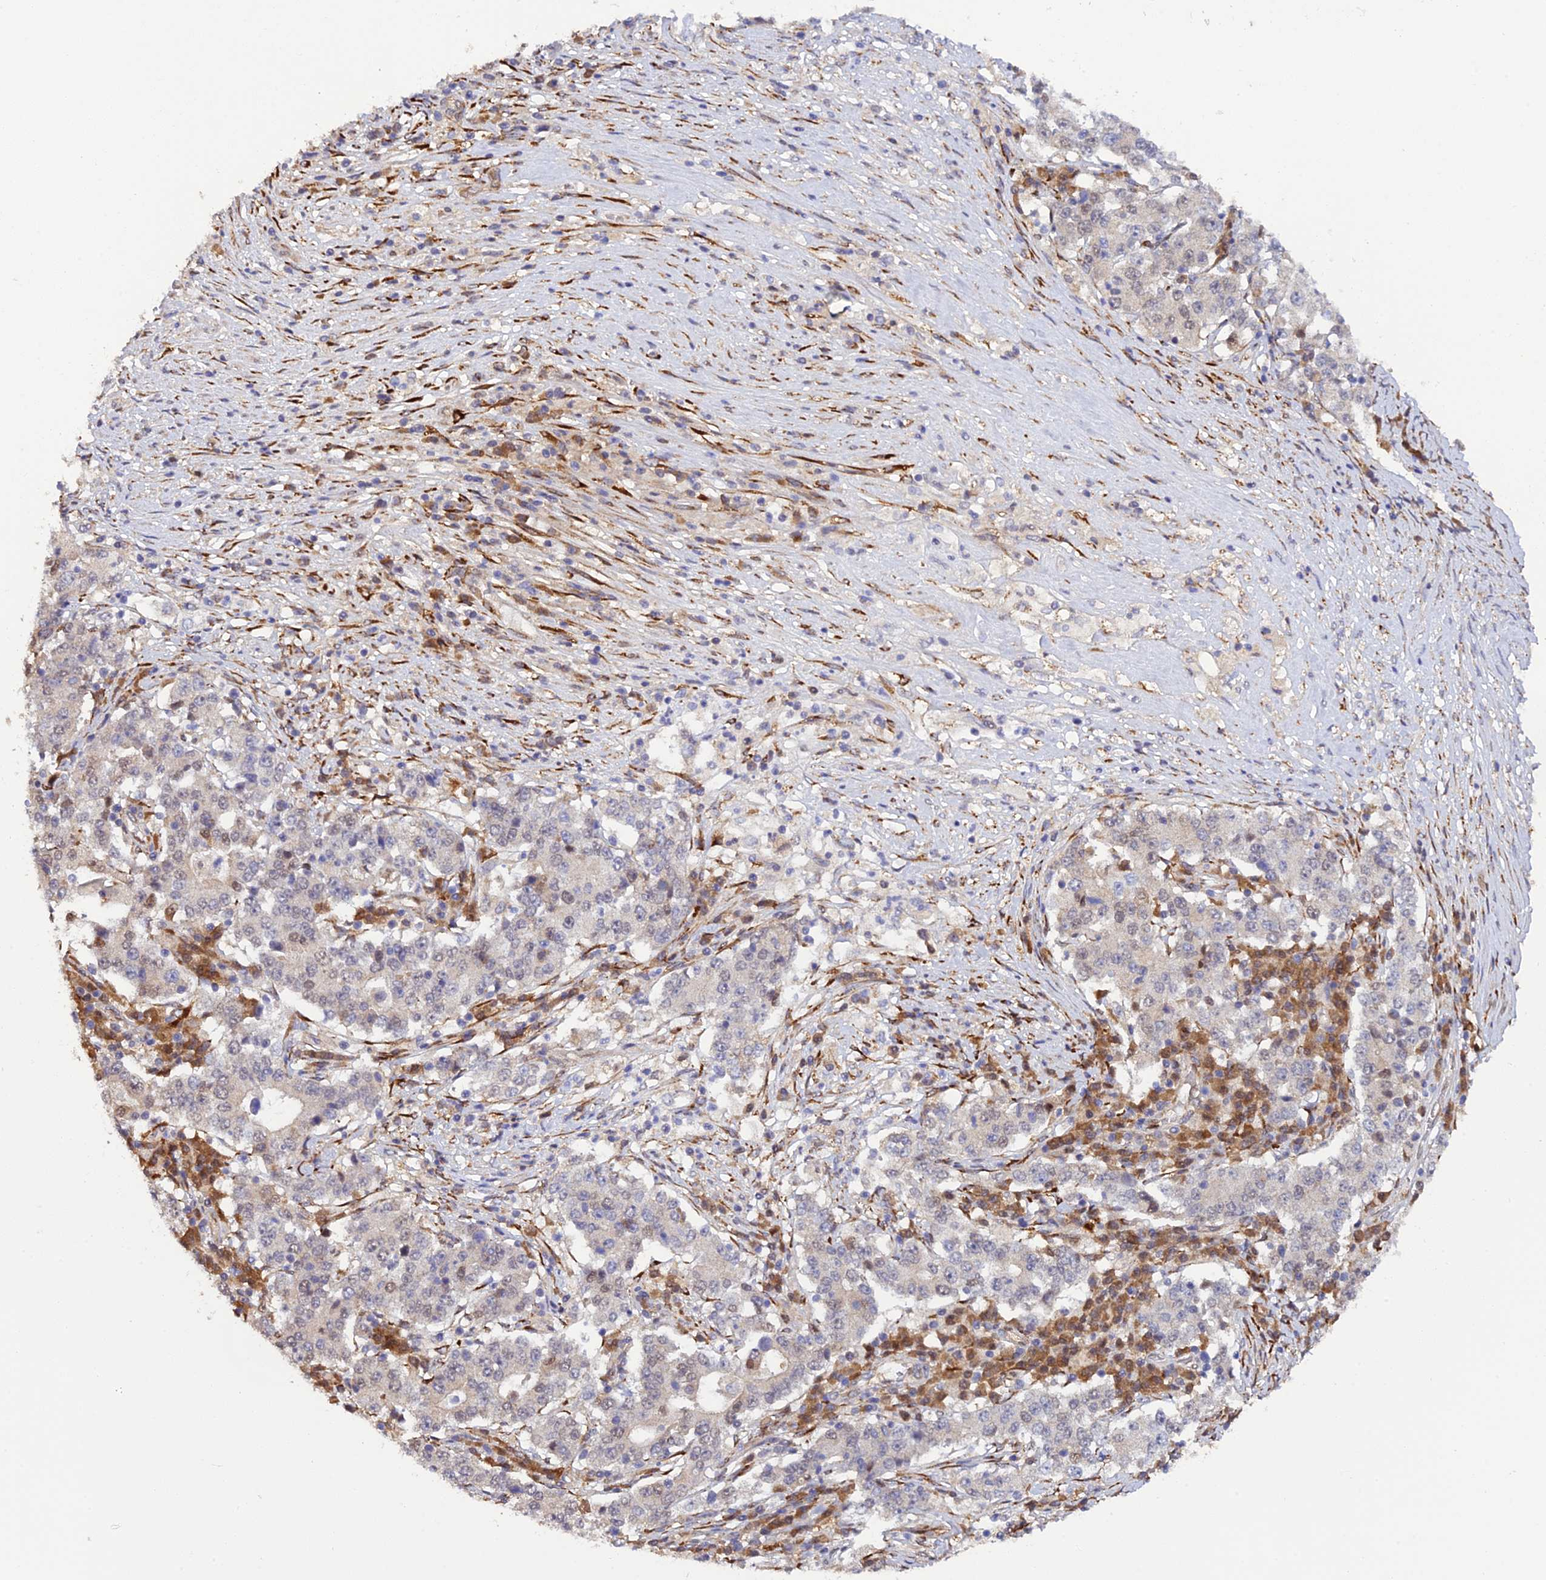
{"staining": {"intensity": "weak", "quantity": "<25%", "location": "nuclear"}, "tissue": "stomach cancer", "cell_type": "Tumor cells", "image_type": "cancer", "snomed": [{"axis": "morphology", "description": "Adenocarcinoma, NOS"}, {"axis": "topography", "description": "Stomach"}], "caption": "This is a micrograph of immunohistochemistry staining of stomach adenocarcinoma, which shows no staining in tumor cells. (DAB immunohistochemistry with hematoxylin counter stain).", "gene": "P3H3", "patient": {"sex": "male", "age": 59}}